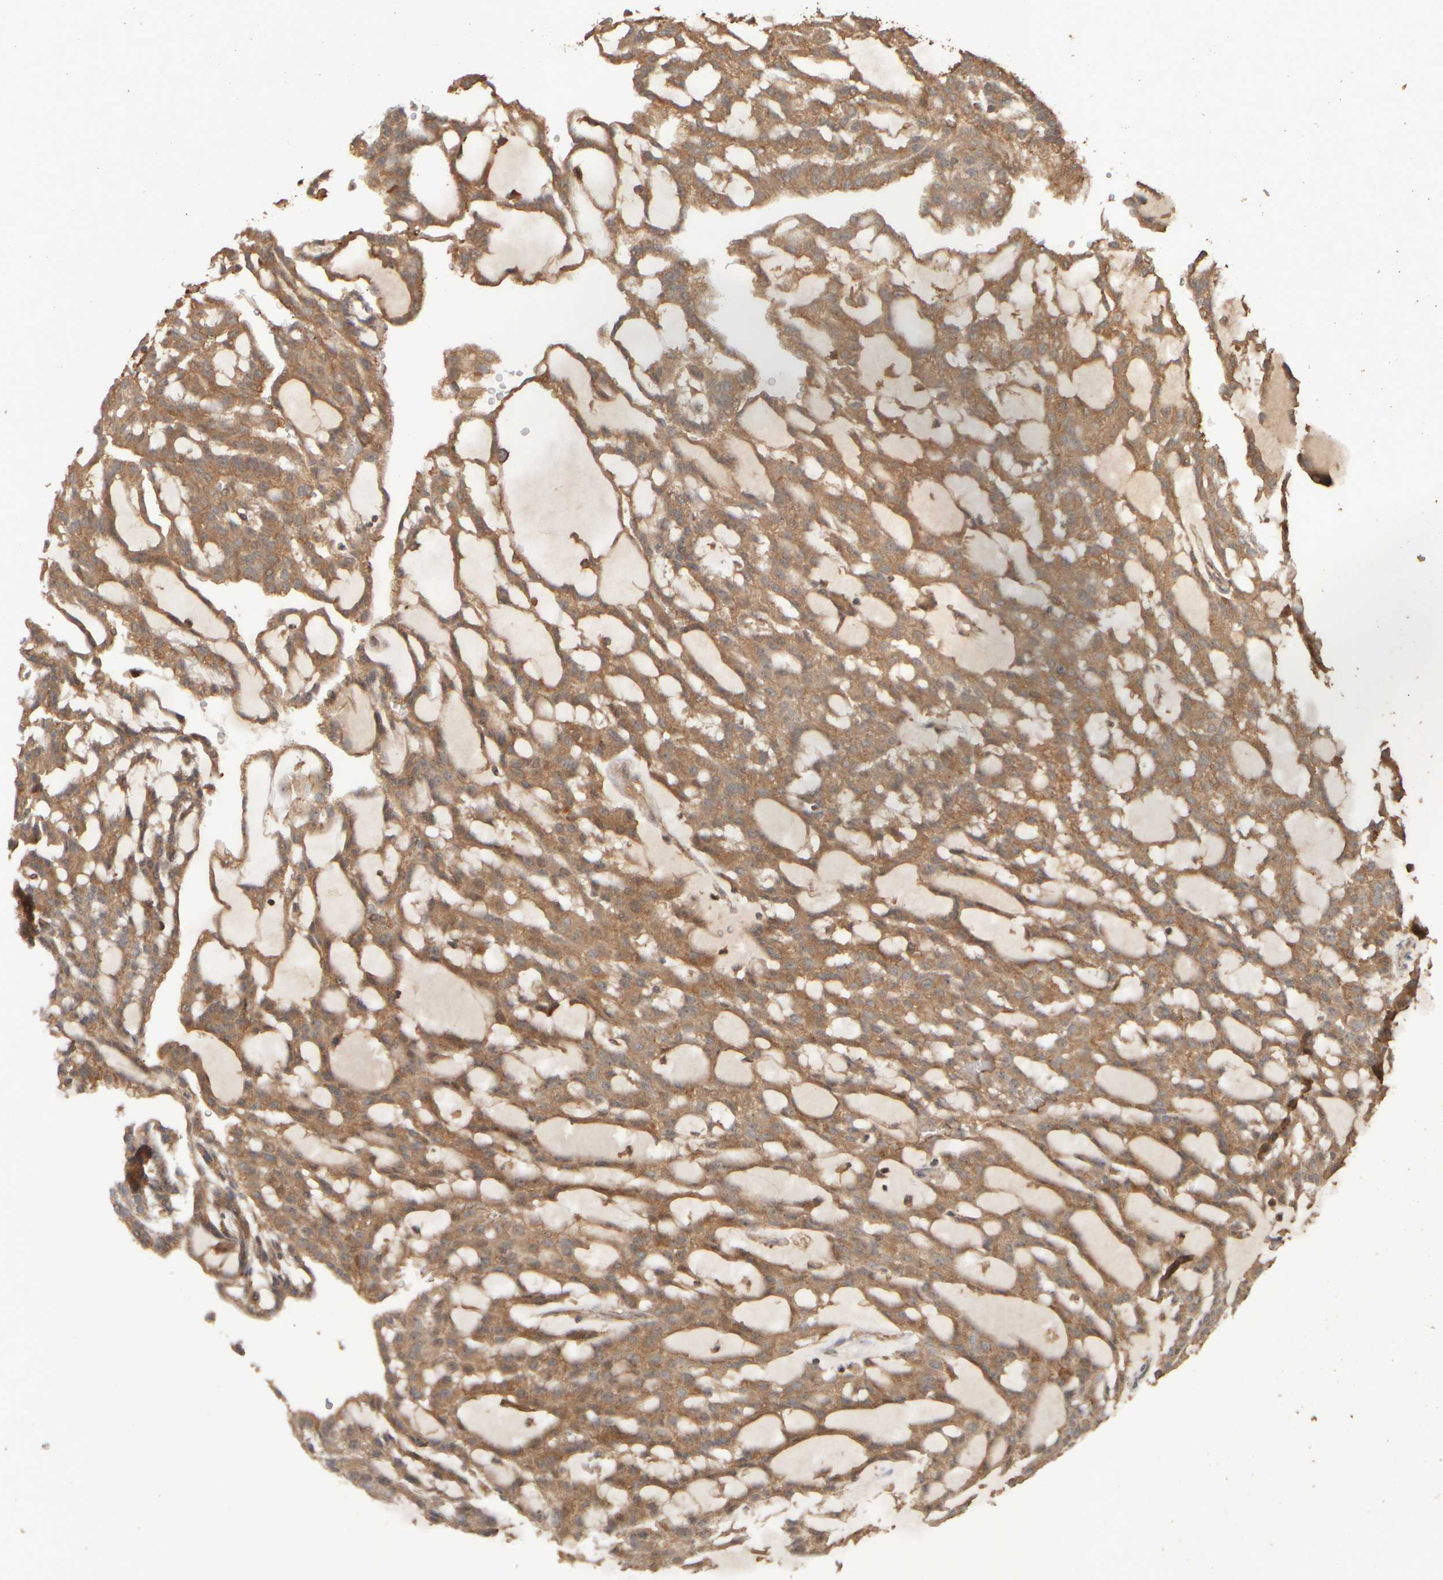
{"staining": {"intensity": "moderate", "quantity": ">75%", "location": "cytoplasmic/membranous"}, "tissue": "renal cancer", "cell_type": "Tumor cells", "image_type": "cancer", "snomed": [{"axis": "morphology", "description": "Adenocarcinoma, NOS"}, {"axis": "topography", "description": "Kidney"}], "caption": "Immunohistochemical staining of human adenocarcinoma (renal) displays medium levels of moderate cytoplasmic/membranous staining in approximately >75% of tumor cells.", "gene": "SPHK1", "patient": {"sex": "male", "age": 63}}